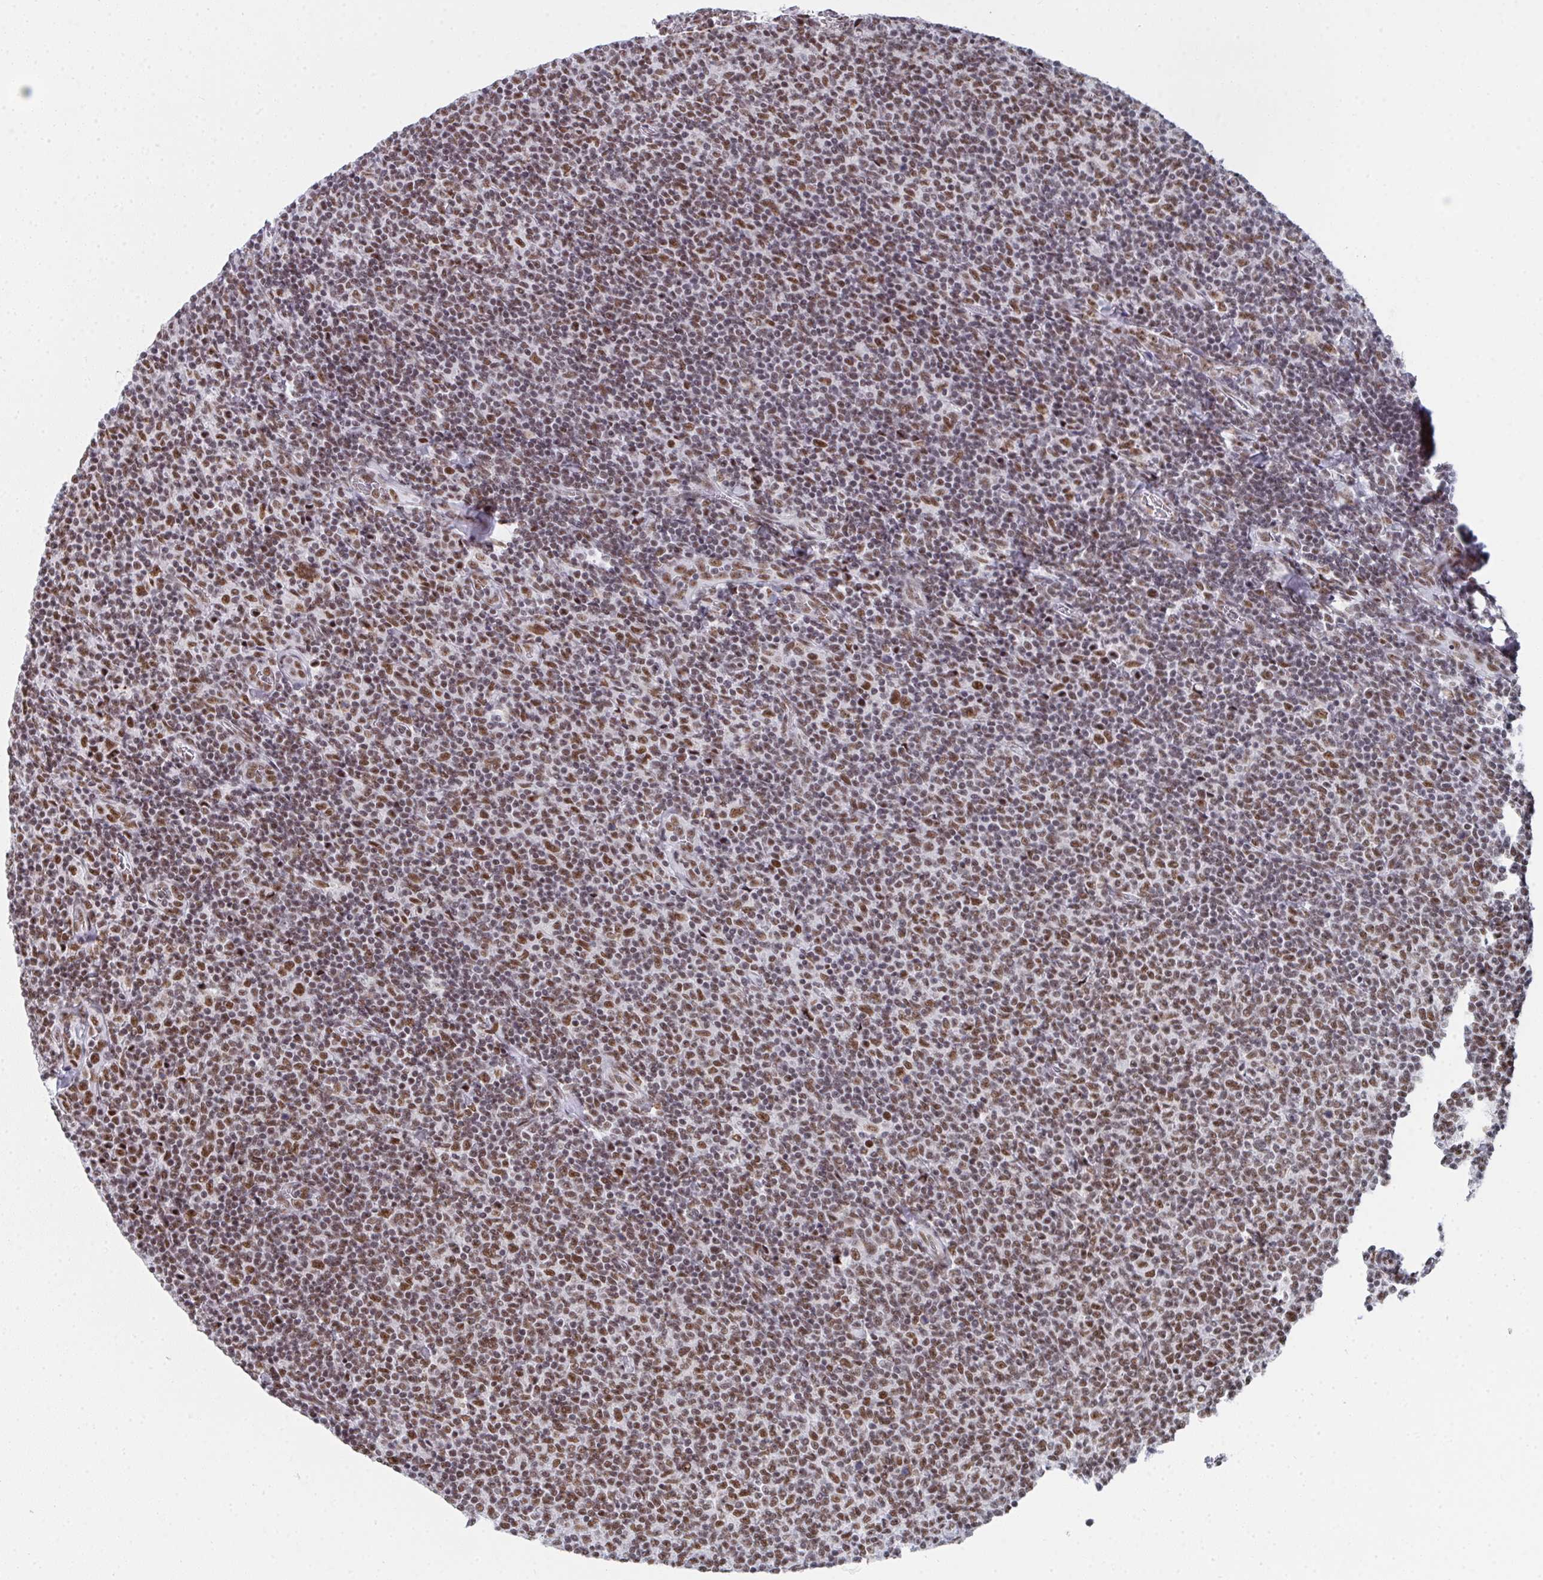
{"staining": {"intensity": "moderate", "quantity": "25%-75%", "location": "nuclear"}, "tissue": "lymphoma", "cell_type": "Tumor cells", "image_type": "cancer", "snomed": [{"axis": "morphology", "description": "Malignant lymphoma, non-Hodgkin's type, Low grade"}, {"axis": "topography", "description": "Lymph node"}], "caption": "DAB immunohistochemical staining of human lymphoma displays moderate nuclear protein staining in about 25%-75% of tumor cells.", "gene": "SNRNP70", "patient": {"sex": "male", "age": 52}}